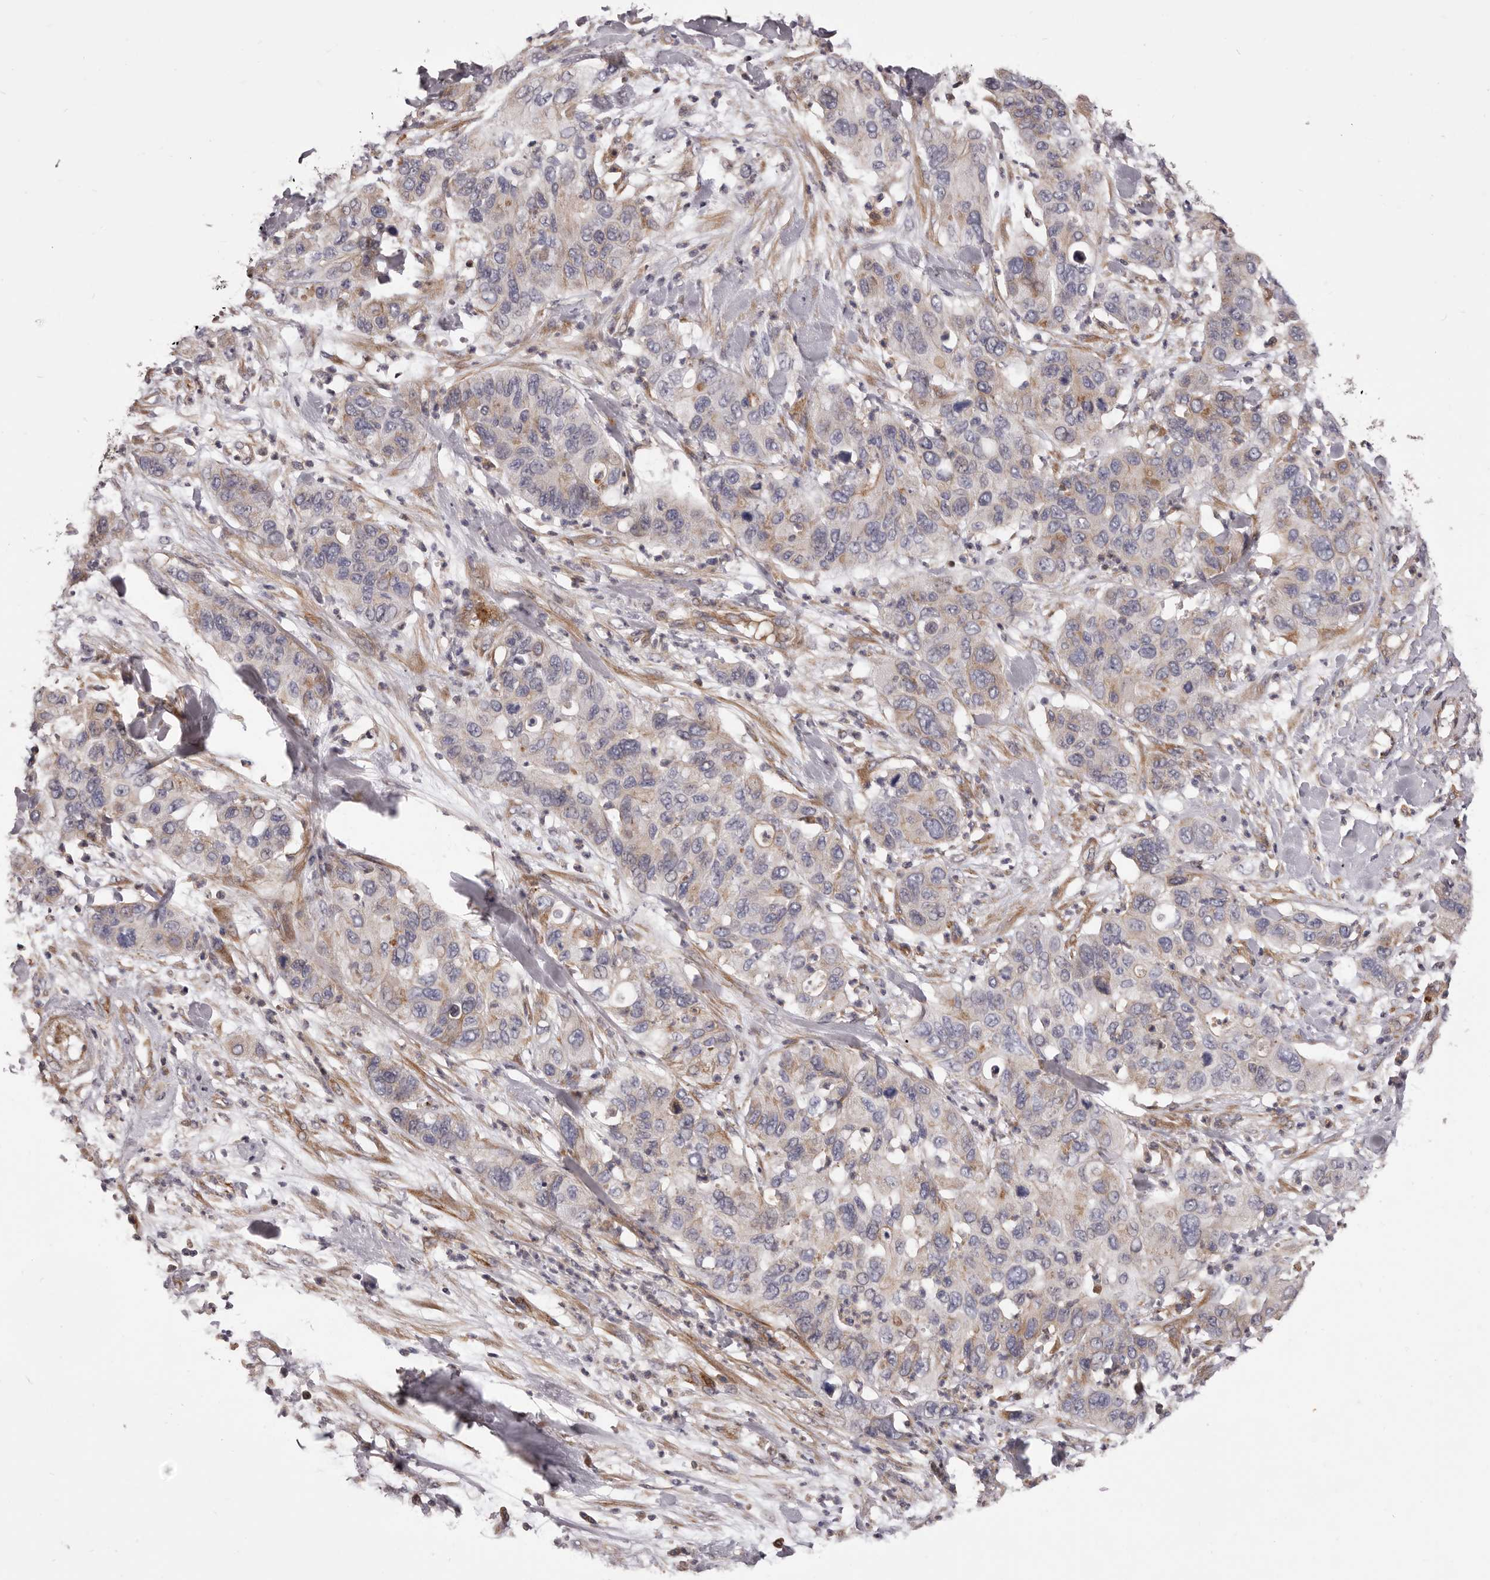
{"staining": {"intensity": "moderate", "quantity": "<25%", "location": "cytoplasmic/membranous"}, "tissue": "pancreatic cancer", "cell_type": "Tumor cells", "image_type": "cancer", "snomed": [{"axis": "morphology", "description": "Adenocarcinoma, NOS"}, {"axis": "topography", "description": "Pancreas"}], "caption": "Protein analysis of adenocarcinoma (pancreatic) tissue displays moderate cytoplasmic/membranous expression in approximately <25% of tumor cells. (Stains: DAB in brown, nuclei in blue, Microscopy: brightfield microscopy at high magnification).", "gene": "ALPK1", "patient": {"sex": "female", "age": 71}}